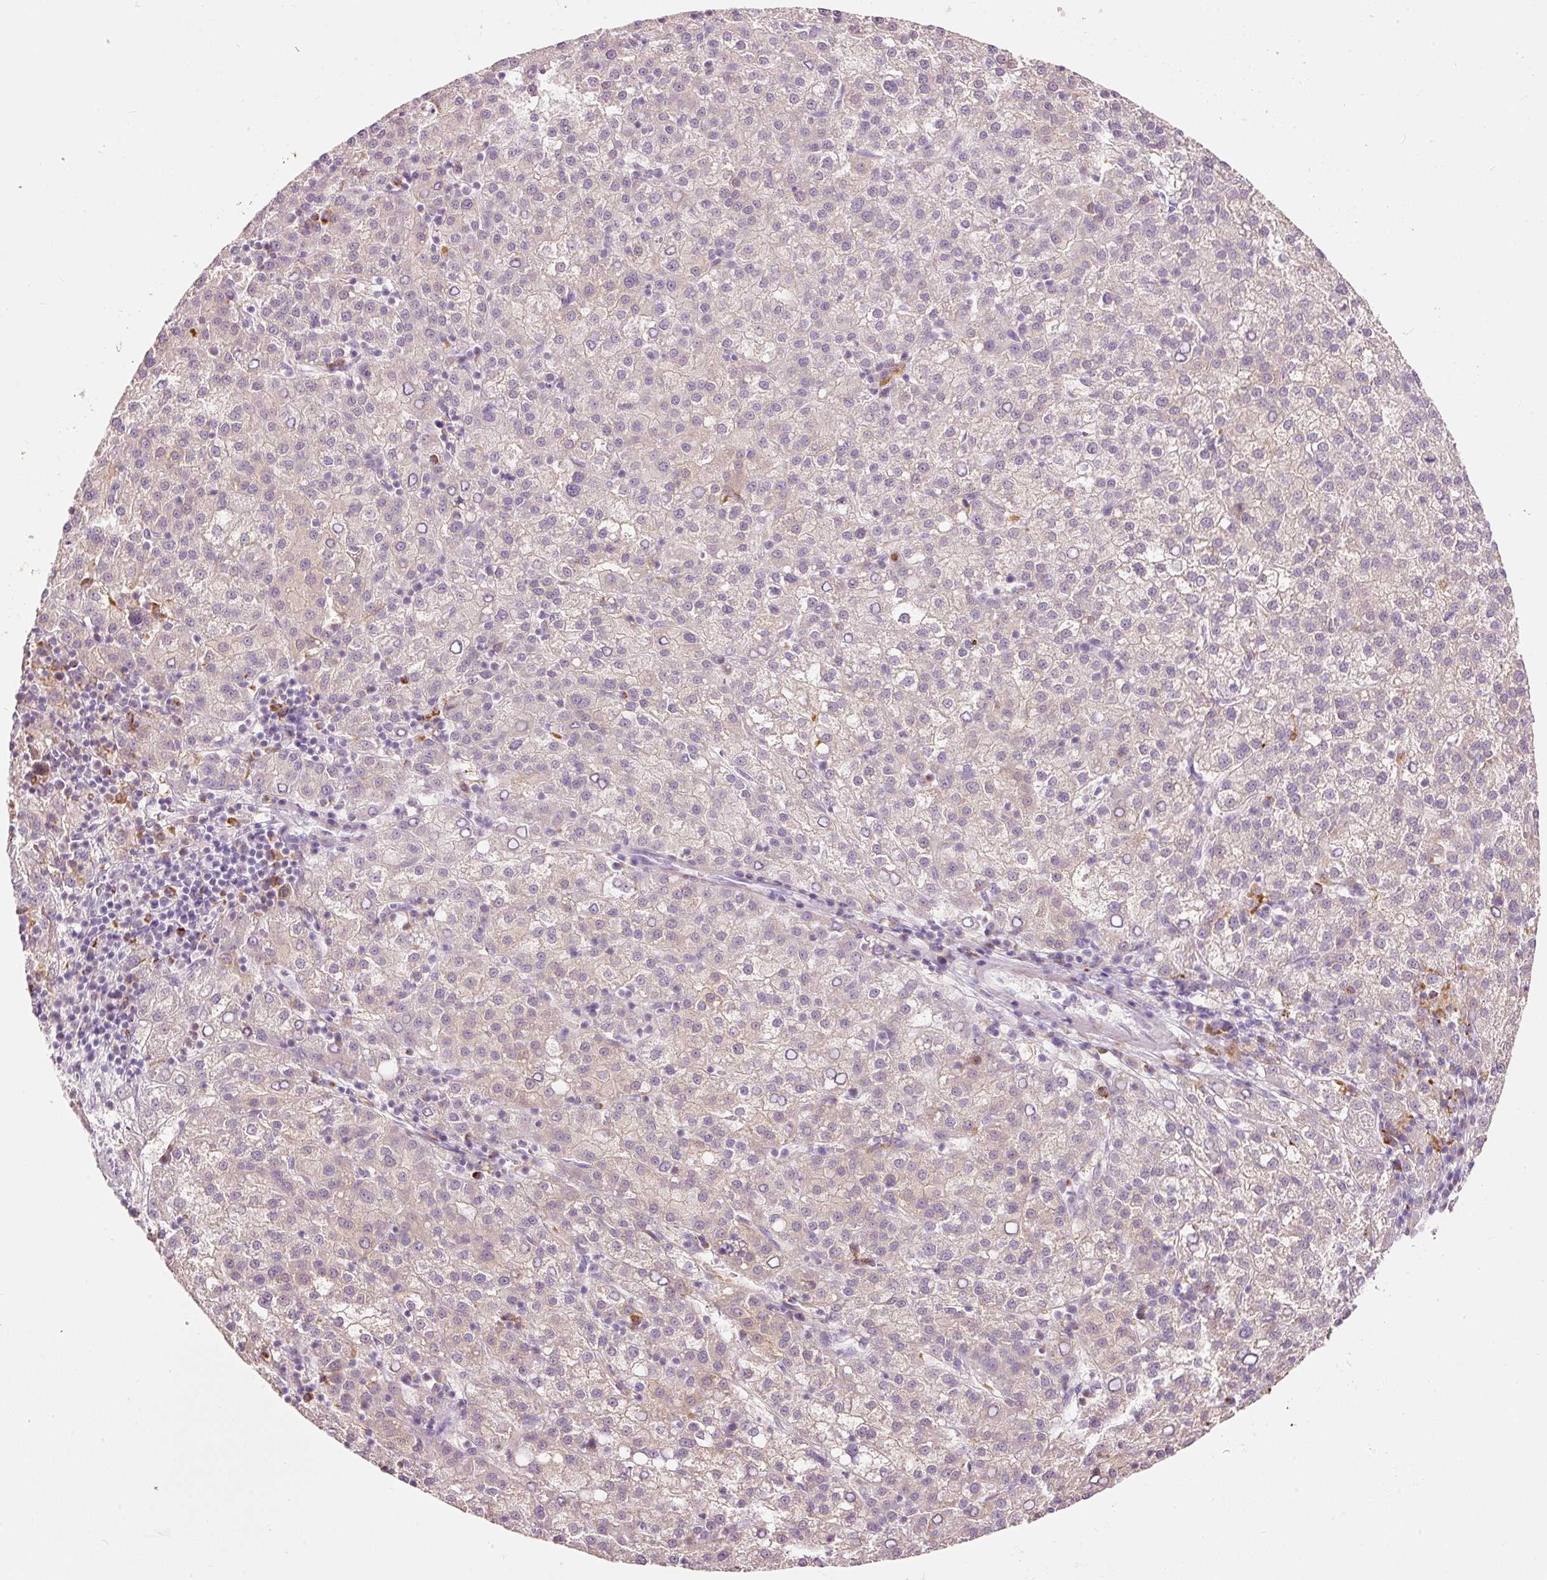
{"staining": {"intensity": "negative", "quantity": "none", "location": "none"}, "tissue": "liver cancer", "cell_type": "Tumor cells", "image_type": "cancer", "snomed": [{"axis": "morphology", "description": "Carcinoma, Hepatocellular, NOS"}, {"axis": "topography", "description": "Liver"}], "caption": "This micrograph is of hepatocellular carcinoma (liver) stained with immunohistochemistry (IHC) to label a protein in brown with the nuclei are counter-stained blue. There is no staining in tumor cells. The staining is performed using DAB brown chromogen with nuclei counter-stained in using hematoxylin.", "gene": "MTHFD2", "patient": {"sex": "female", "age": 58}}